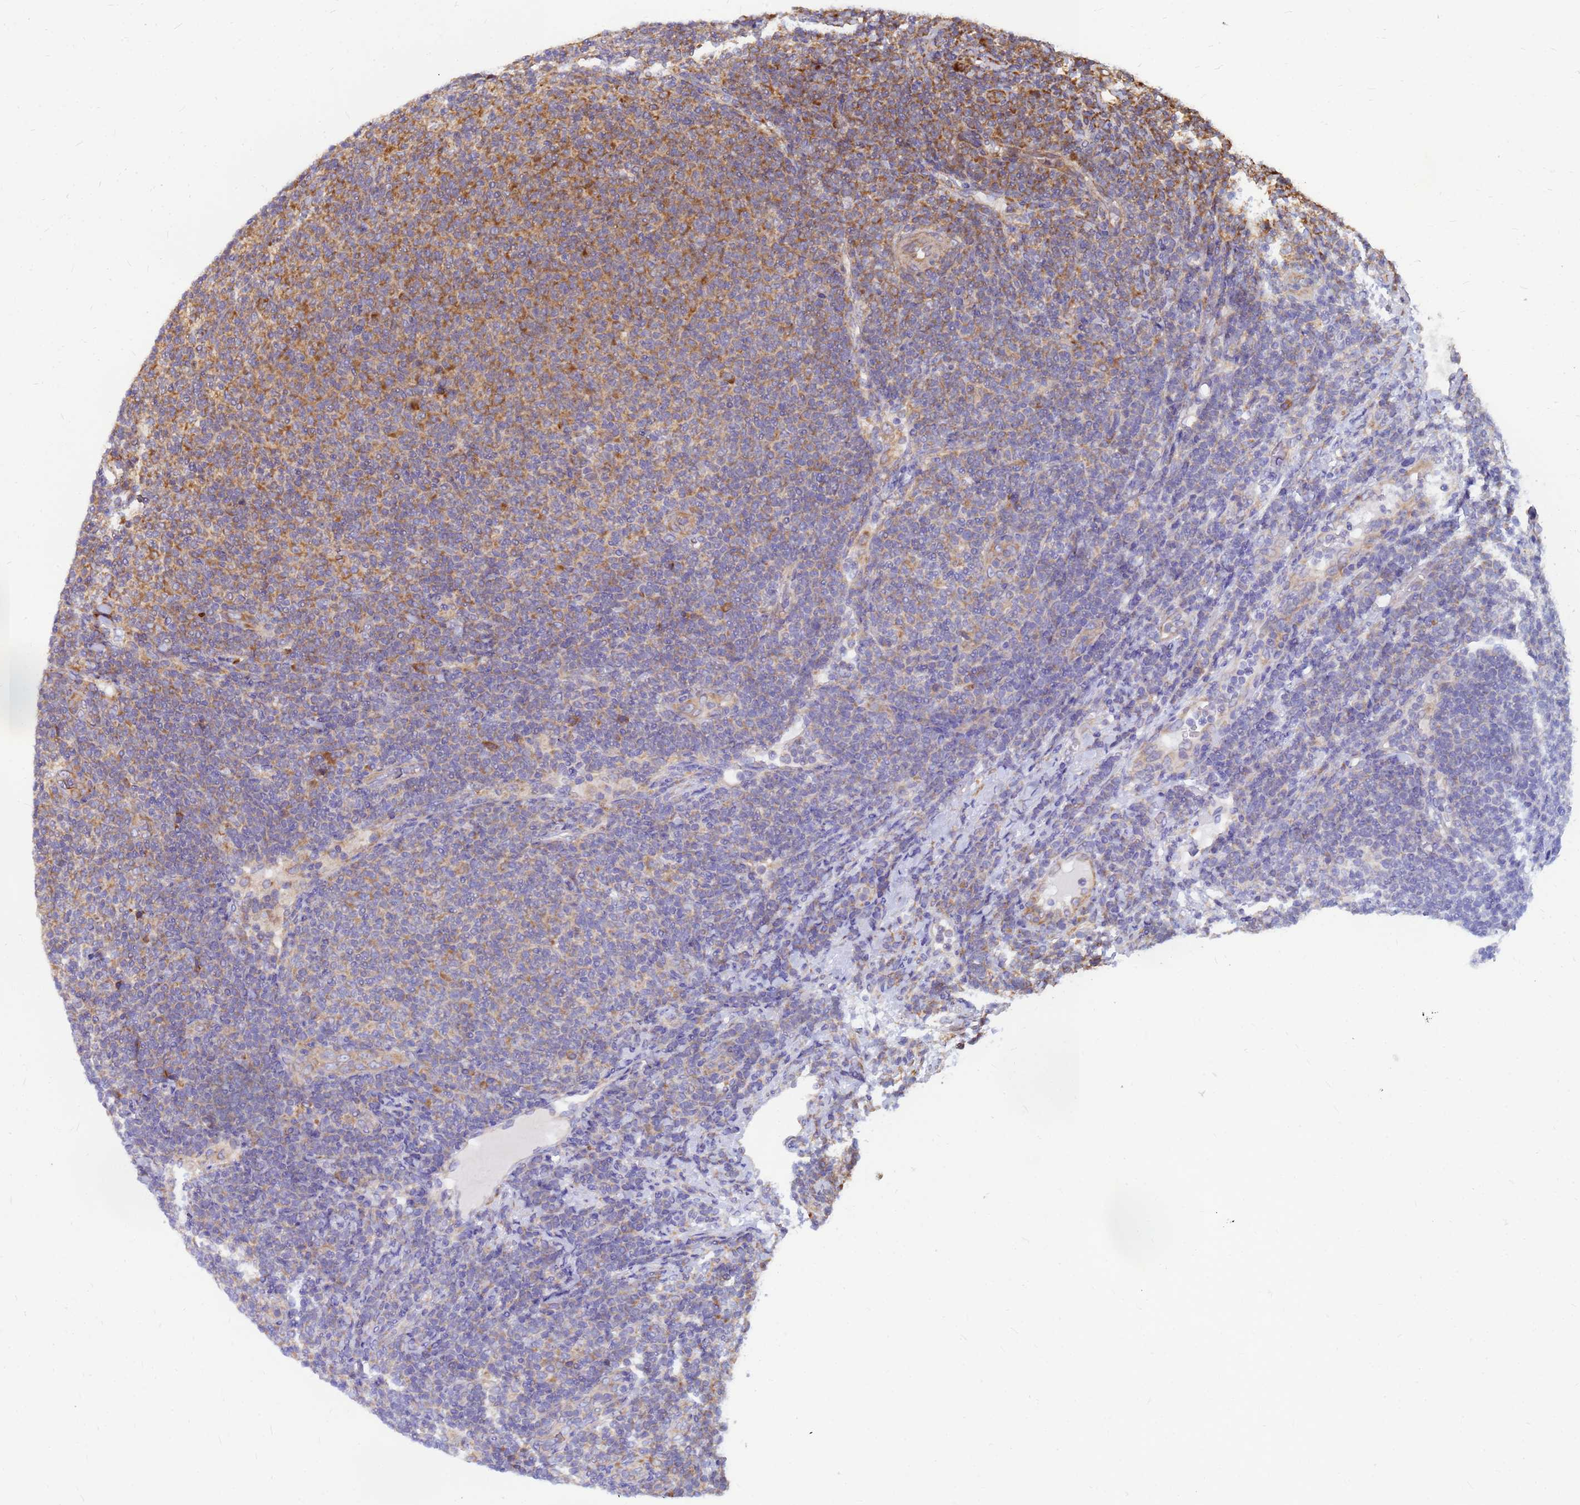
{"staining": {"intensity": "moderate", "quantity": "25%-75%", "location": "cytoplasmic/membranous"}, "tissue": "lymphoma", "cell_type": "Tumor cells", "image_type": "cancer", "snomed": [{"axis": "morphology", "description": "Malignant lymphoma, non-Hodgkin's type, Low grade"}, {"axis": "topography", "description": "Lymph node"}], "caption": "An image of human lymphoma stained for a protein shows moderate cytoplasmic/membranous brown staining in tumor cells.", "gene": "RPL8", "patient": {"sex": "male", "age": 66}}